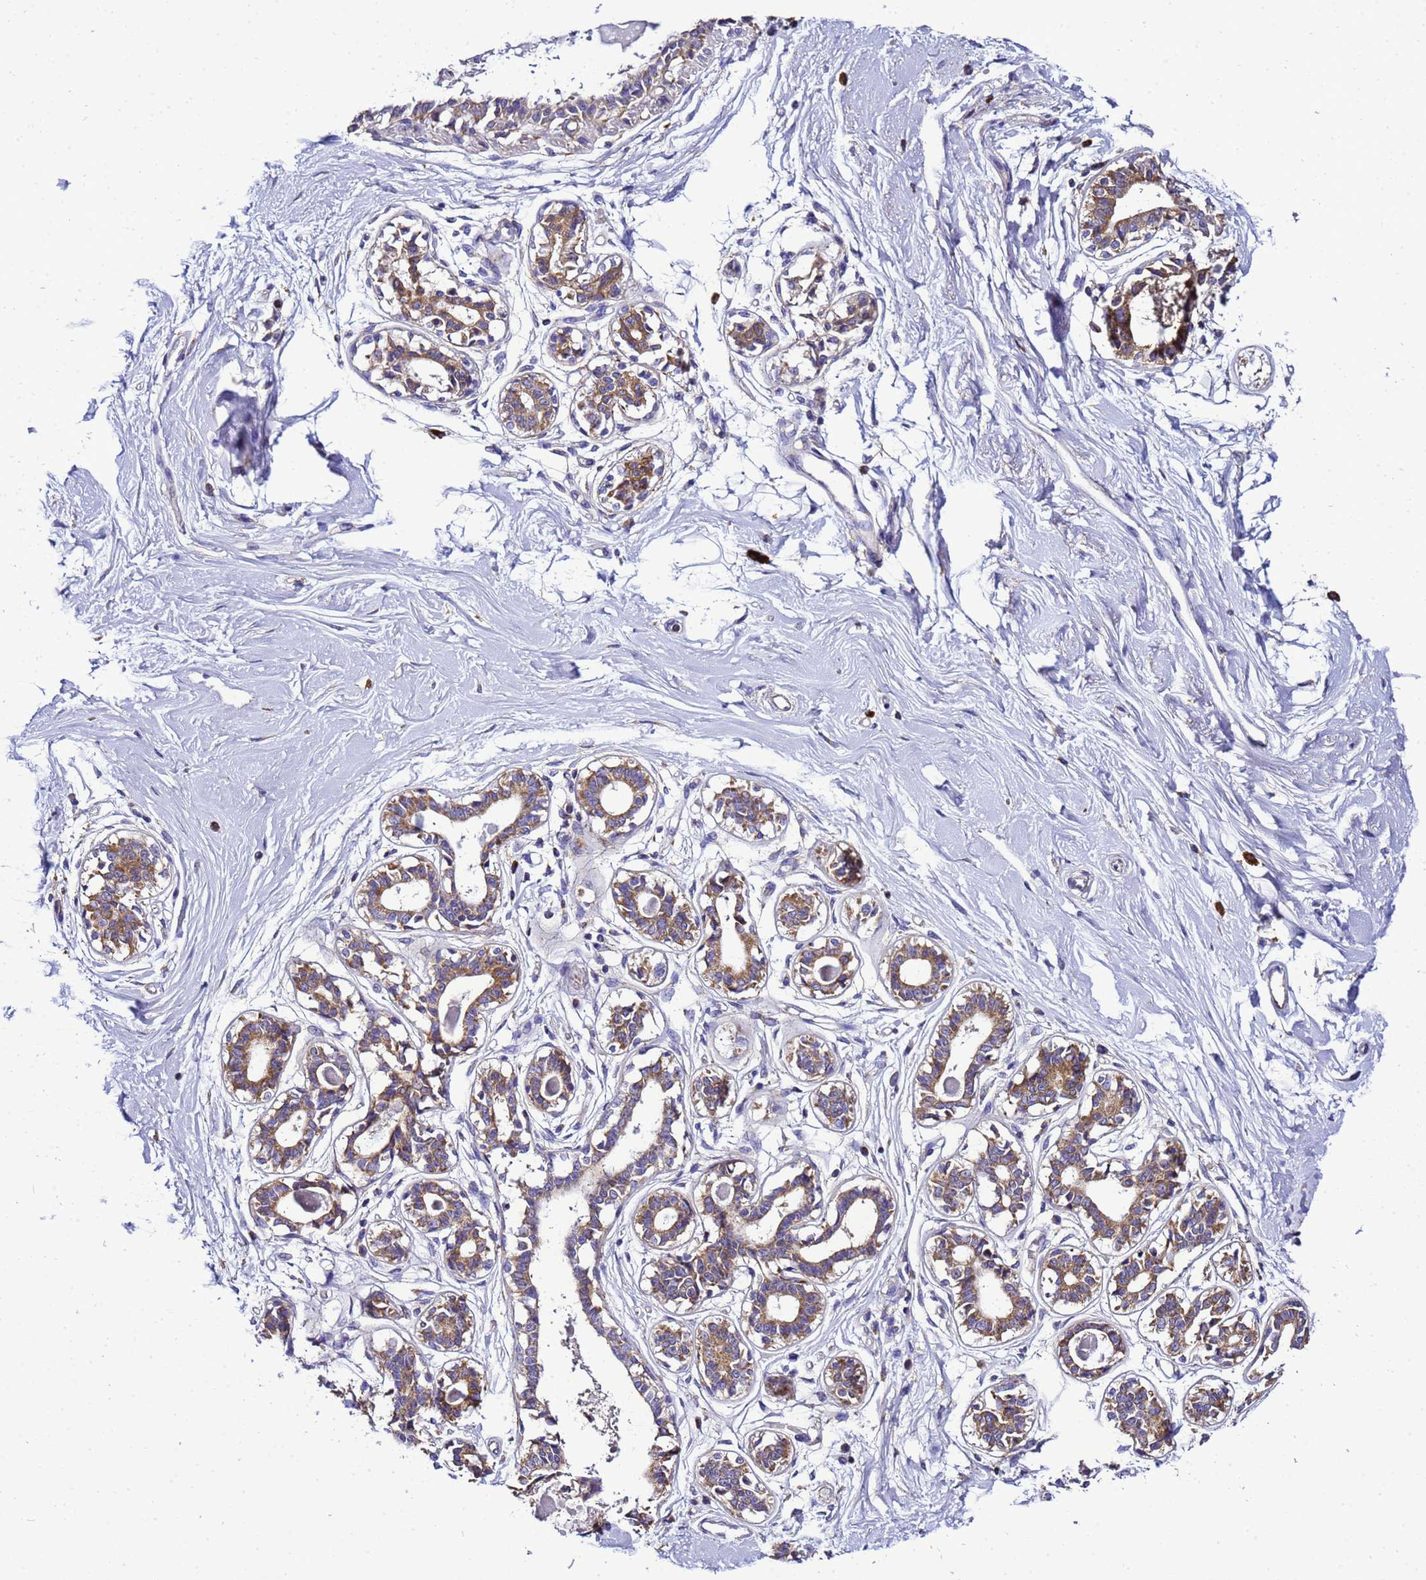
{"staining": {"intensity": "negative", "quantity": "none", "location": "none"}, "tissue": "breast", "cell_type": "Adipocytes", "image_type": "normal", "snomed": [{"axis": "morphology", "description": "Normal tissue, NOS"}, {"axis": "topography", "description": "Breast"}], "caption": "Unremarkable breast was stained to show a protein in brown. There is no significant expression in adipocytes.", "gene": "HIGD2A", "patient": {"sex": "female", "age": 45}}